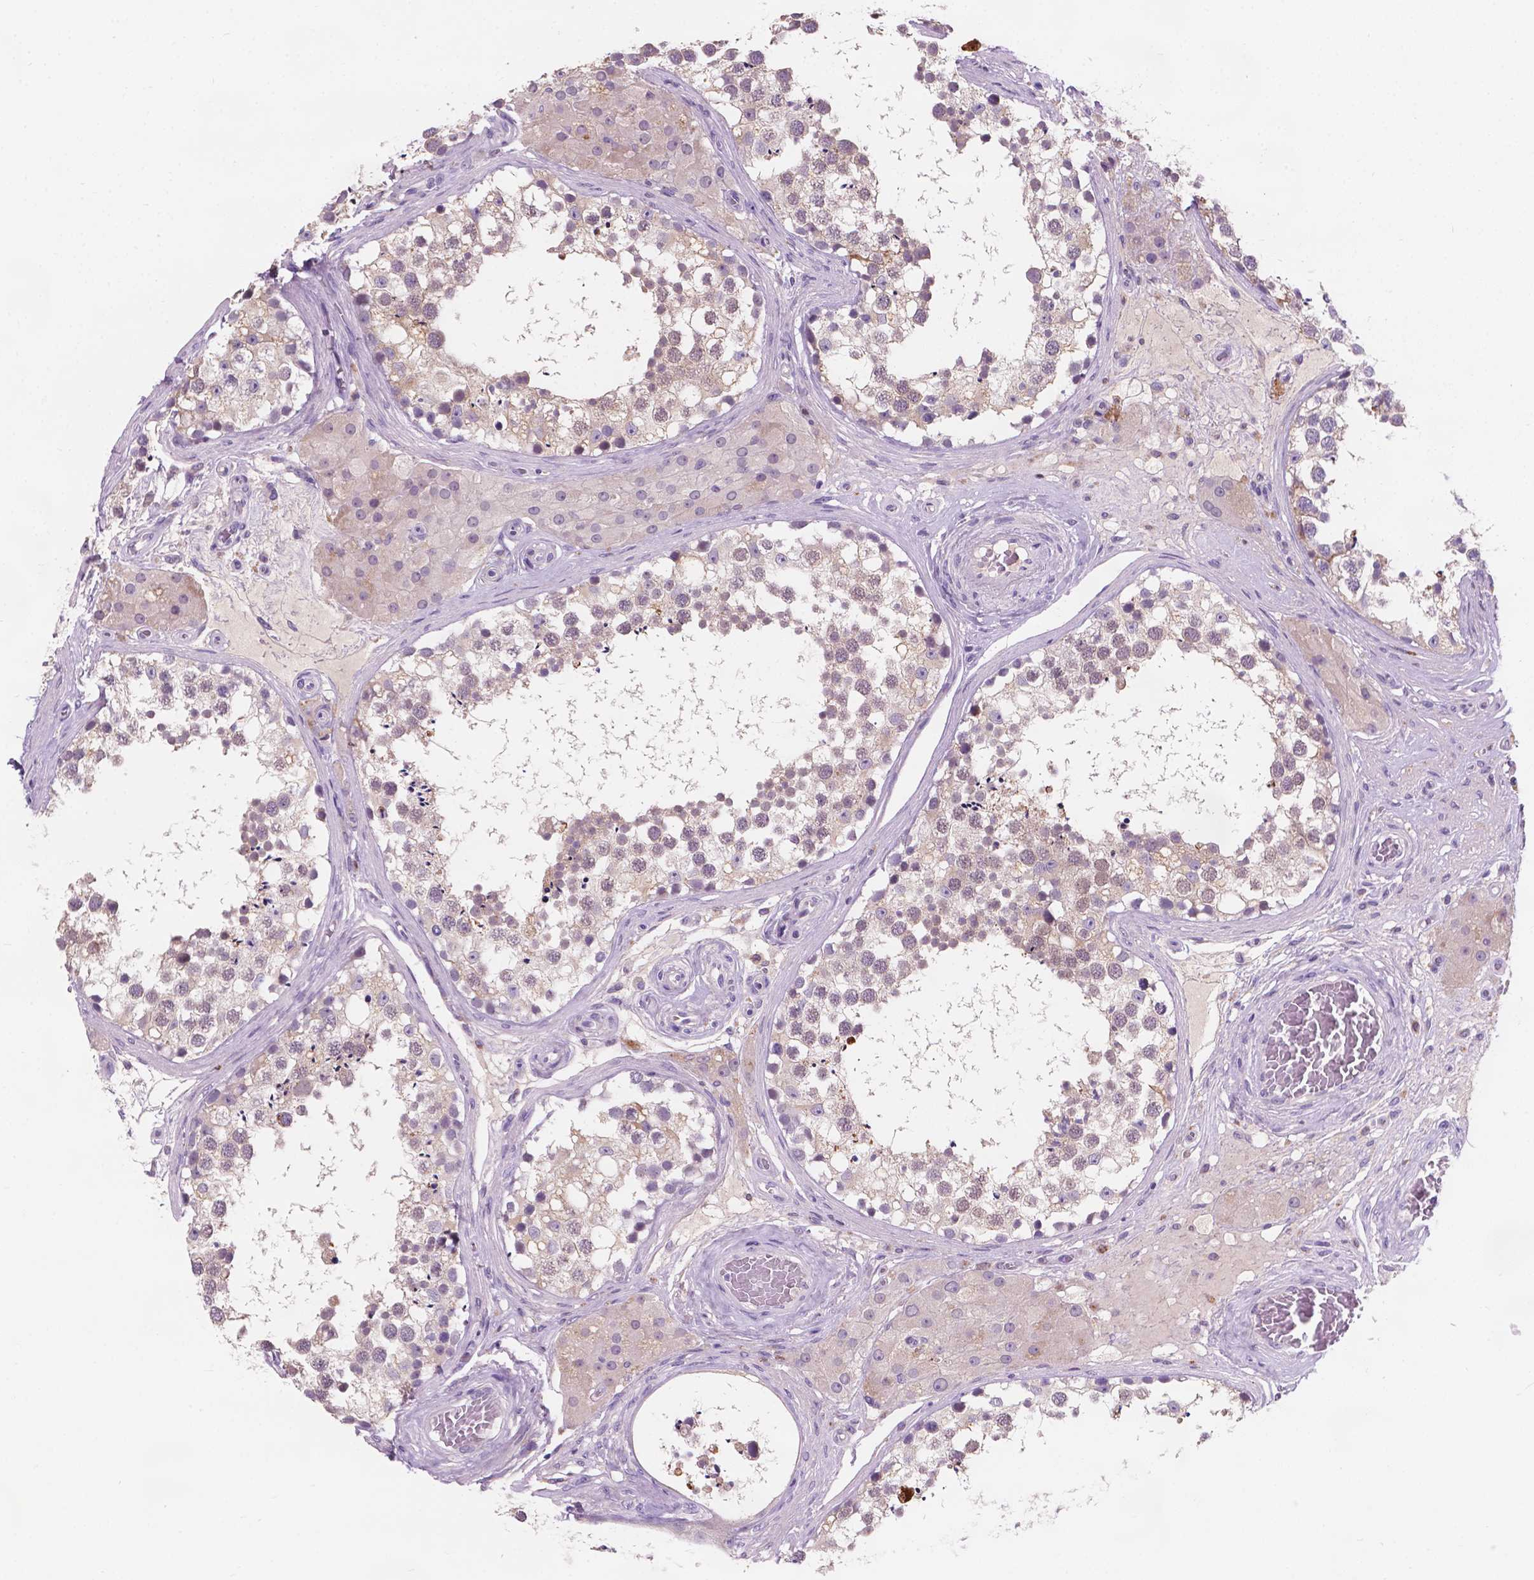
{"staining": {"intensity": "weak", "quantity": "<25%", "location": "cytoplasmic/membranous"}, "tissue": "testis", "cell_type": "Cells in seminiferous ducts", "image_type": "normal", "snomed": [{"axis": "morphology", "description": "Normal tissue, NOS"}, {"axis": "morphology", "description": "Seminoma, NOS"}, {"axis": "topography", "description": "Testis"}], "caption": "High power microscopy histopathology image of an immunohistochemistry (IHC) image of benign testis, revealing no significant expression in cells in seminiferous ducts. Nuclei are stained in blue.", "gene": "IREB2", "patient": {"sex": "male", "age": 65}}